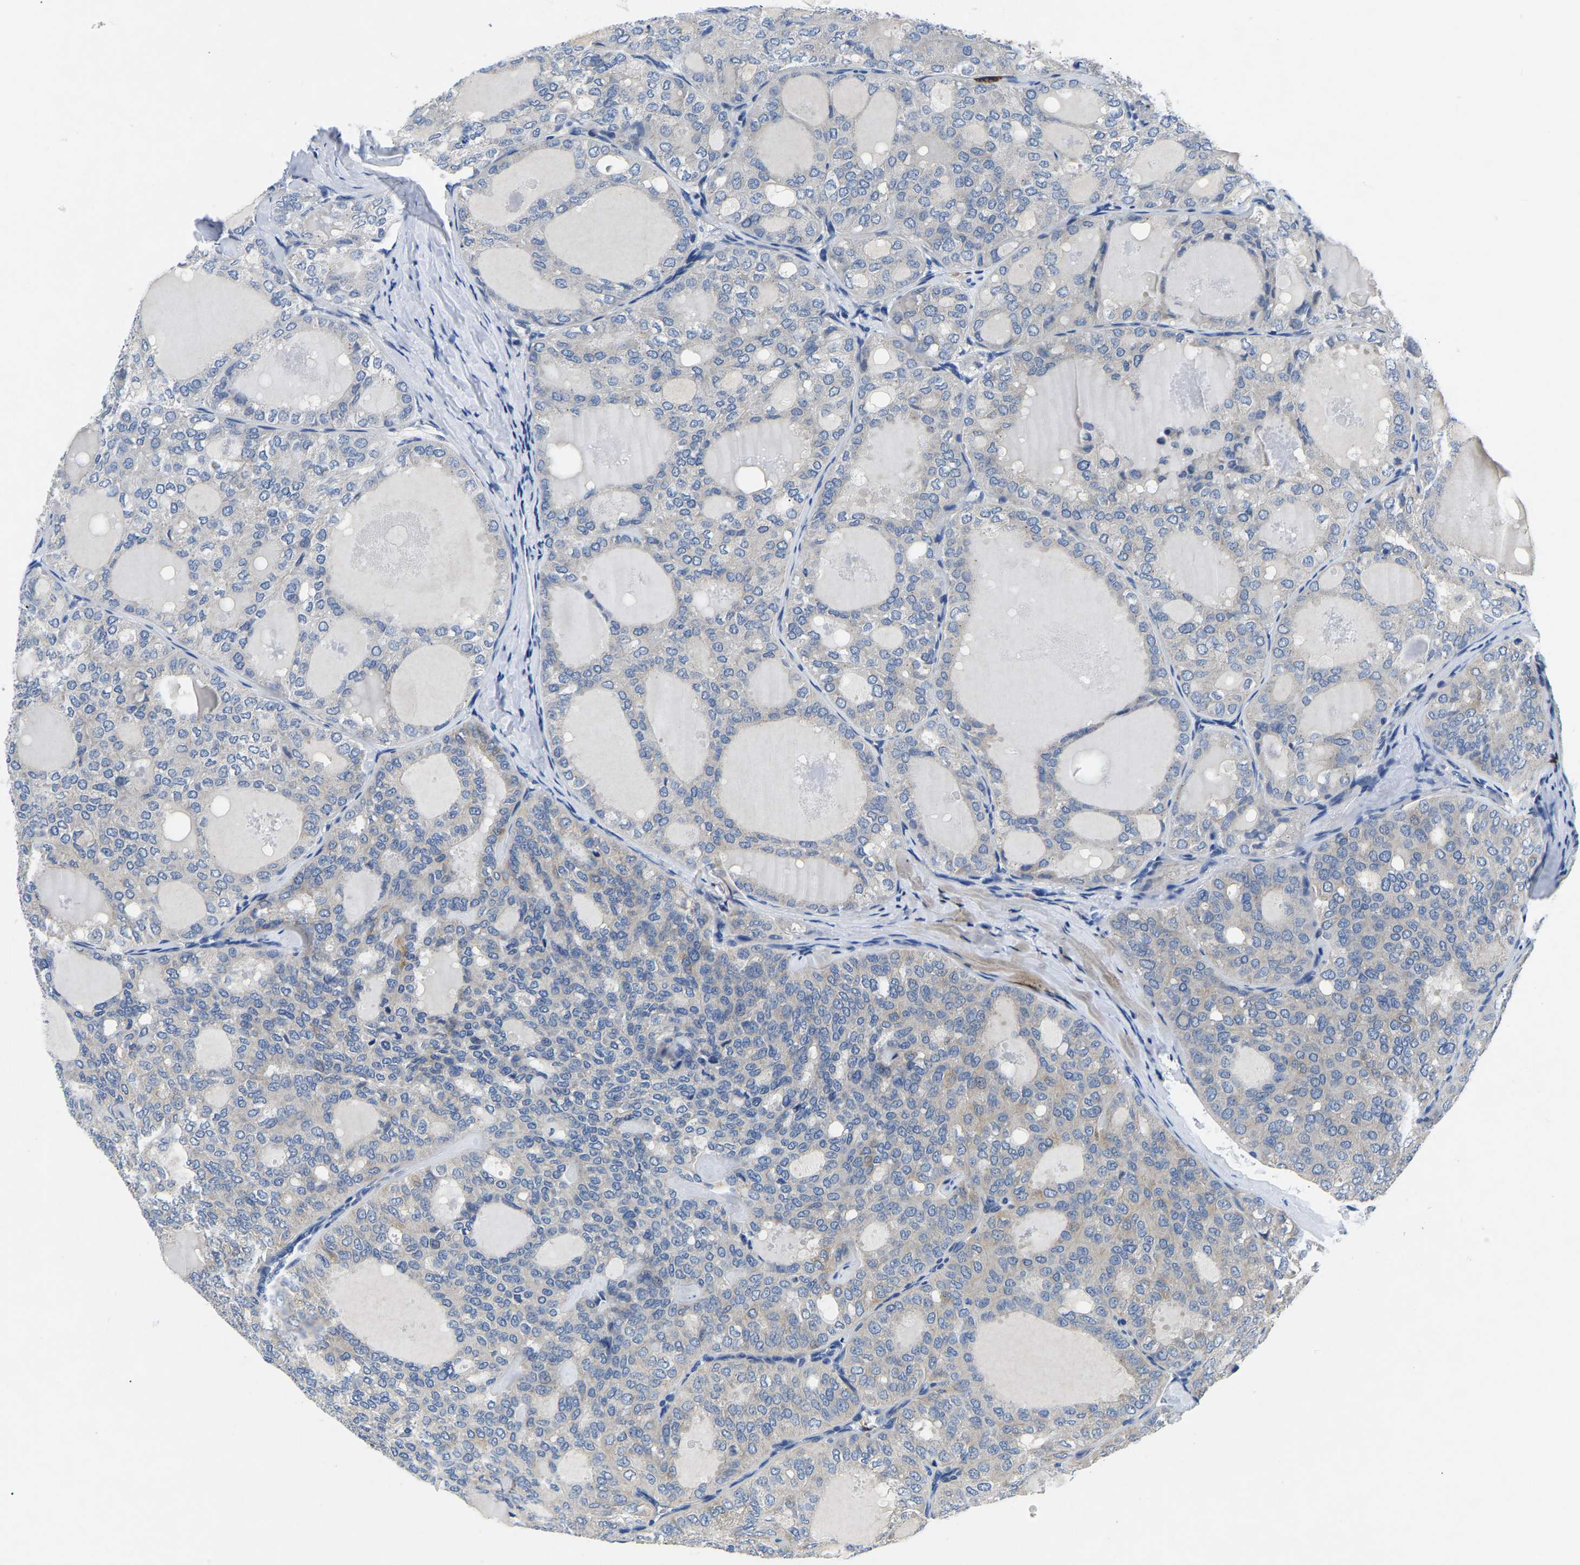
{"staining": {"intensity": "negative", "quantity": "none", "location": "none"}, "tissue": "thyroid cancer", "cell_type": "Tumor cells", "image_type": "cancer", "snomed": [{"axis": "morphology", "description": "Follicular adenoma carcinoma, NOS"}, {"axis": "topography", "description": "Thyroid gland"}], "caption": "Immunohistochemistry of thyroid follicular adenoma carcinoma displays no positivity in tumor cells. (DAB immunohistochemistry visualized using brightfield microscopy, high magnification).", "gene": "TOR1B", "patient": {"sex": "male", "age": 75}}